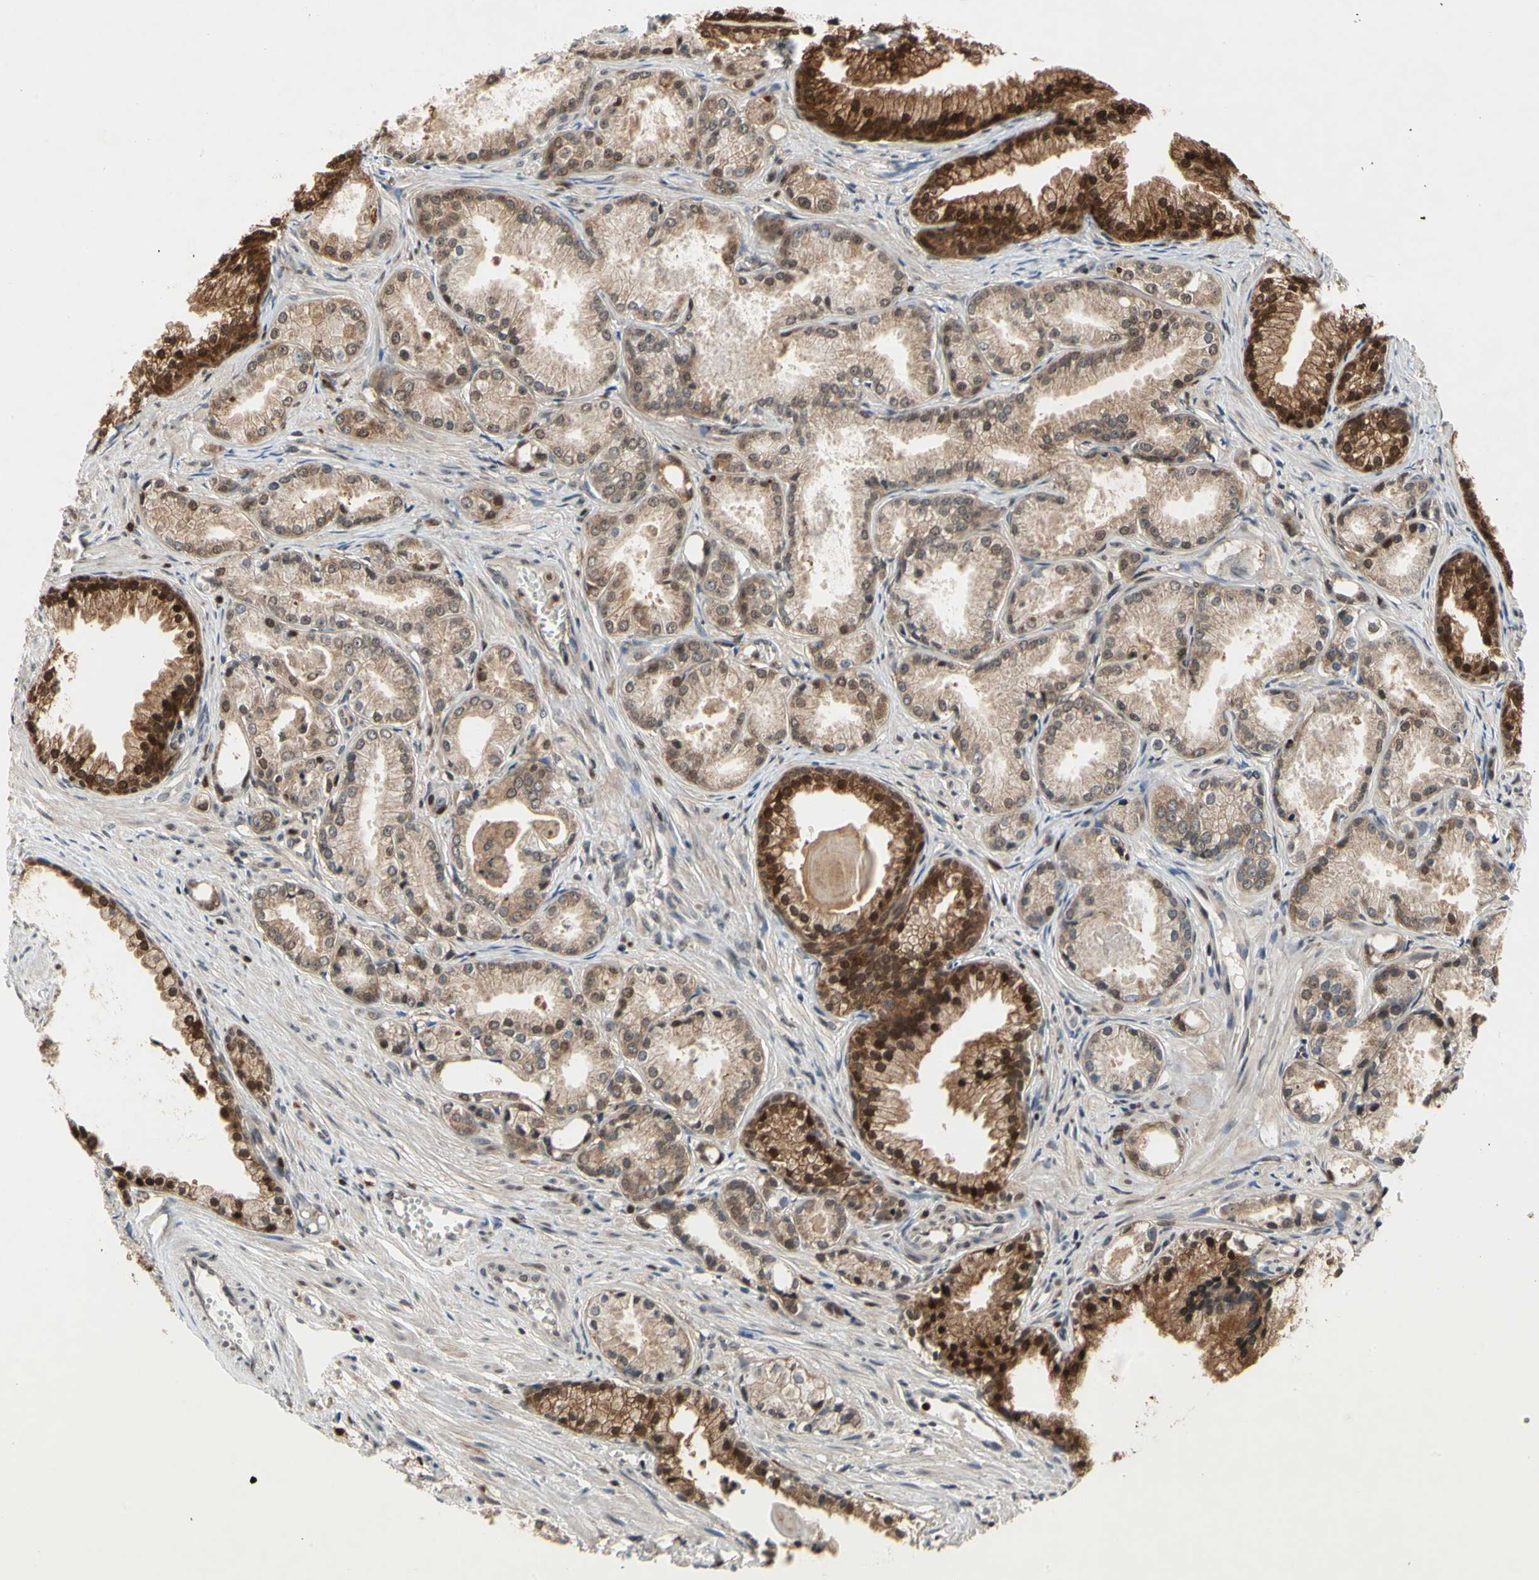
{"staining": {"intensity": "weak", "quantity": ">75%", "location": "cytoplasmic/membranous,nuclear"}, "tissue": "prostate cancer", "cell_type": "Tumor cells", "image_type": "cancer", "snomed": [{"axis": "morphology", "description": "Adenocarcinoma, Low grade"}, {"axis": "topography", "description": "Prostate"}], "caption": "Protein staining displays weak cytoplasmic/membranous and nuclear staining in approximately >75% of tumor cells in prostate cancer (adenocarcinoma (low-grade)).", "gene": "GSR", "patient": {"sex": "male", "age": 72}}